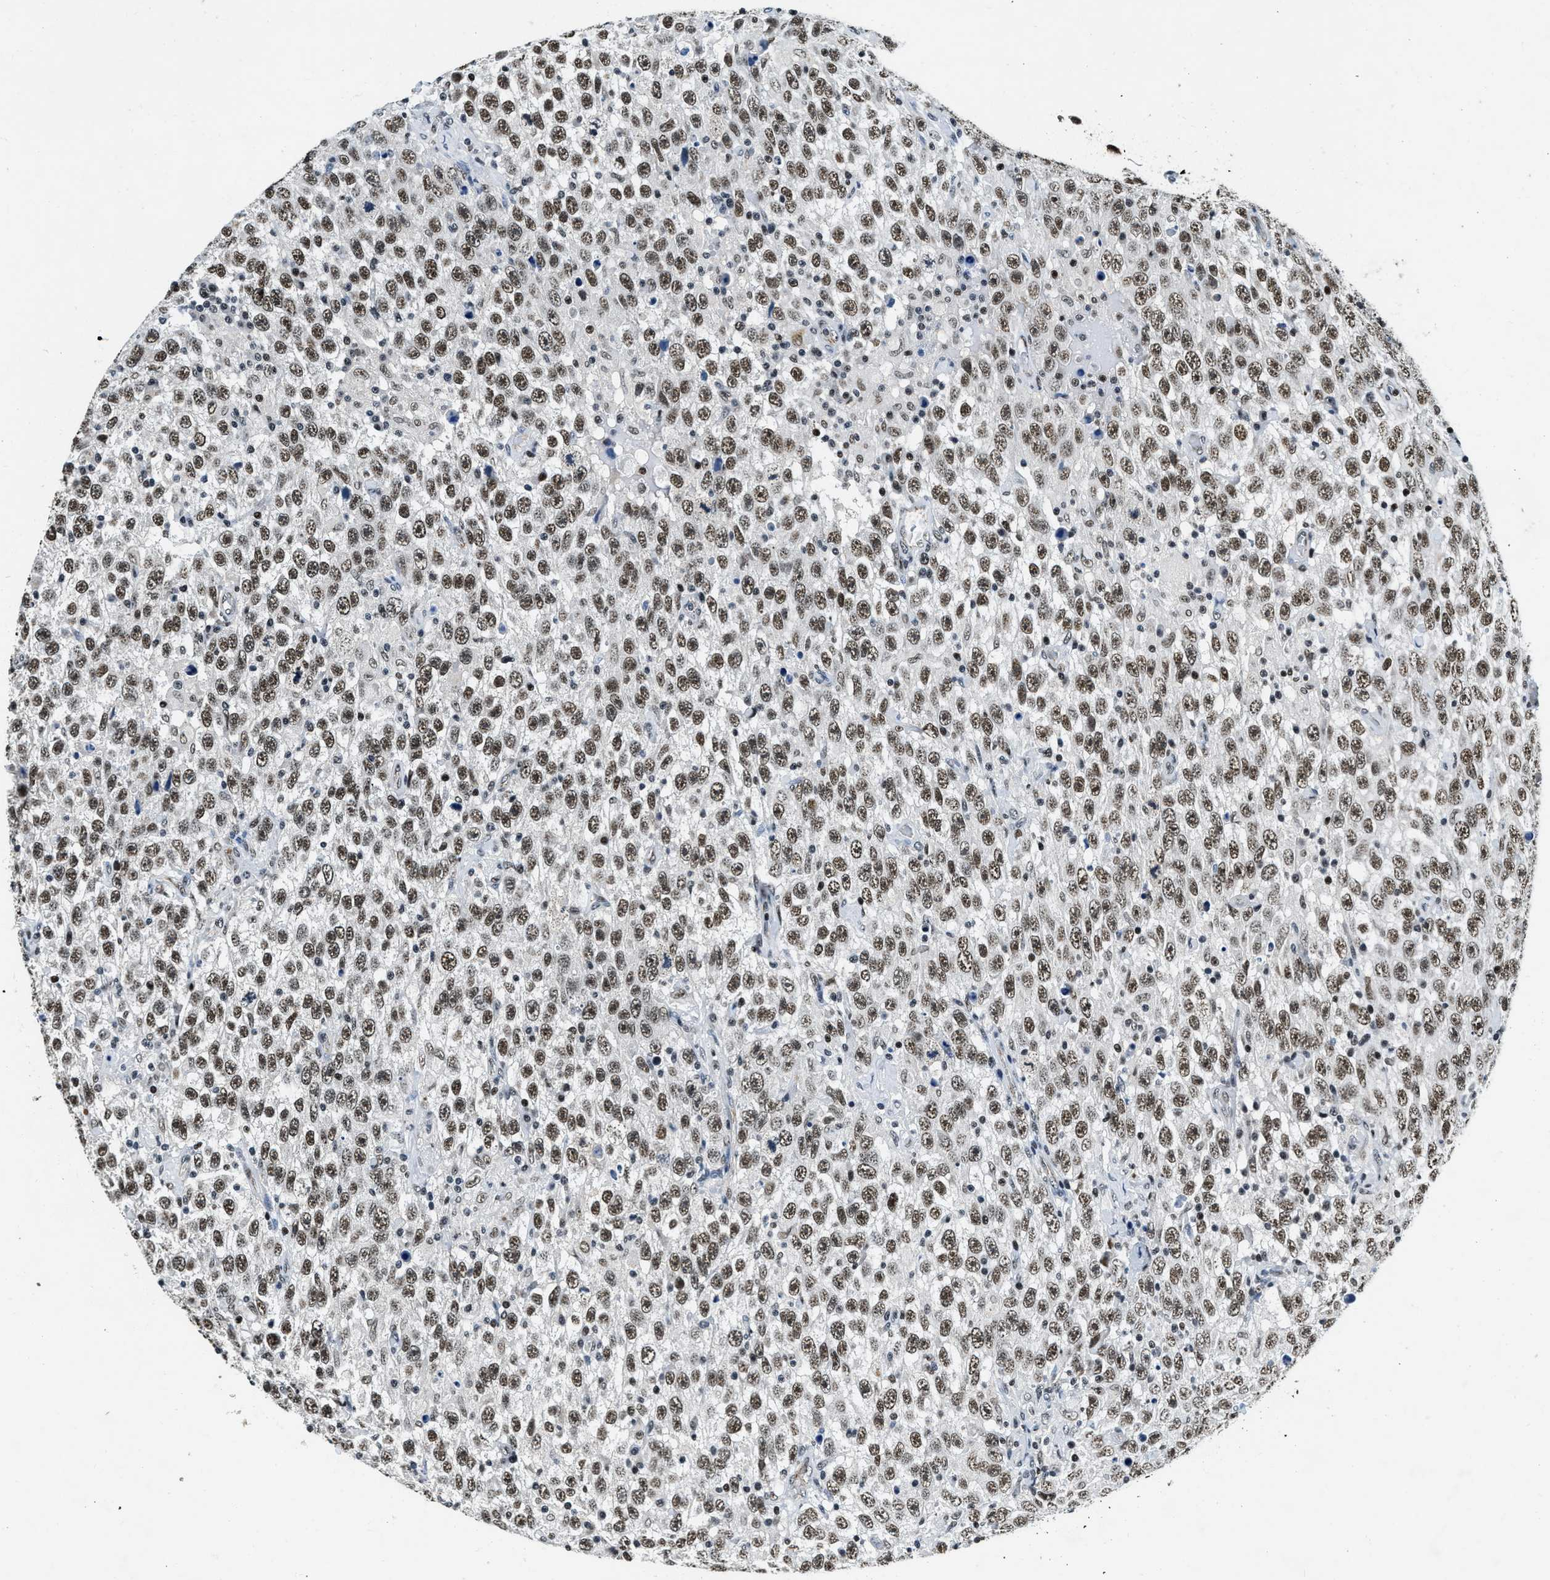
{"staining": {"intensity": "moderate", "quantity": ">75%", "location": "nuclear"}, "tissue": "testis cancer", "cell_type": "Tumor cells", "image_type": "cancer", "snomed": [{"axis": "morphology", "description": "Seminoma, NOS"}, {"axis": "topography", "description": "Testis"}], "caption": "Immunohistochemistry of testis cancer (seminoma) demonstrates medium levels of moderate nuclear staining in approximately >75% of tumor cells.", "gene": "CCNE1", "patient": {"sex": "male", "age": 41}}